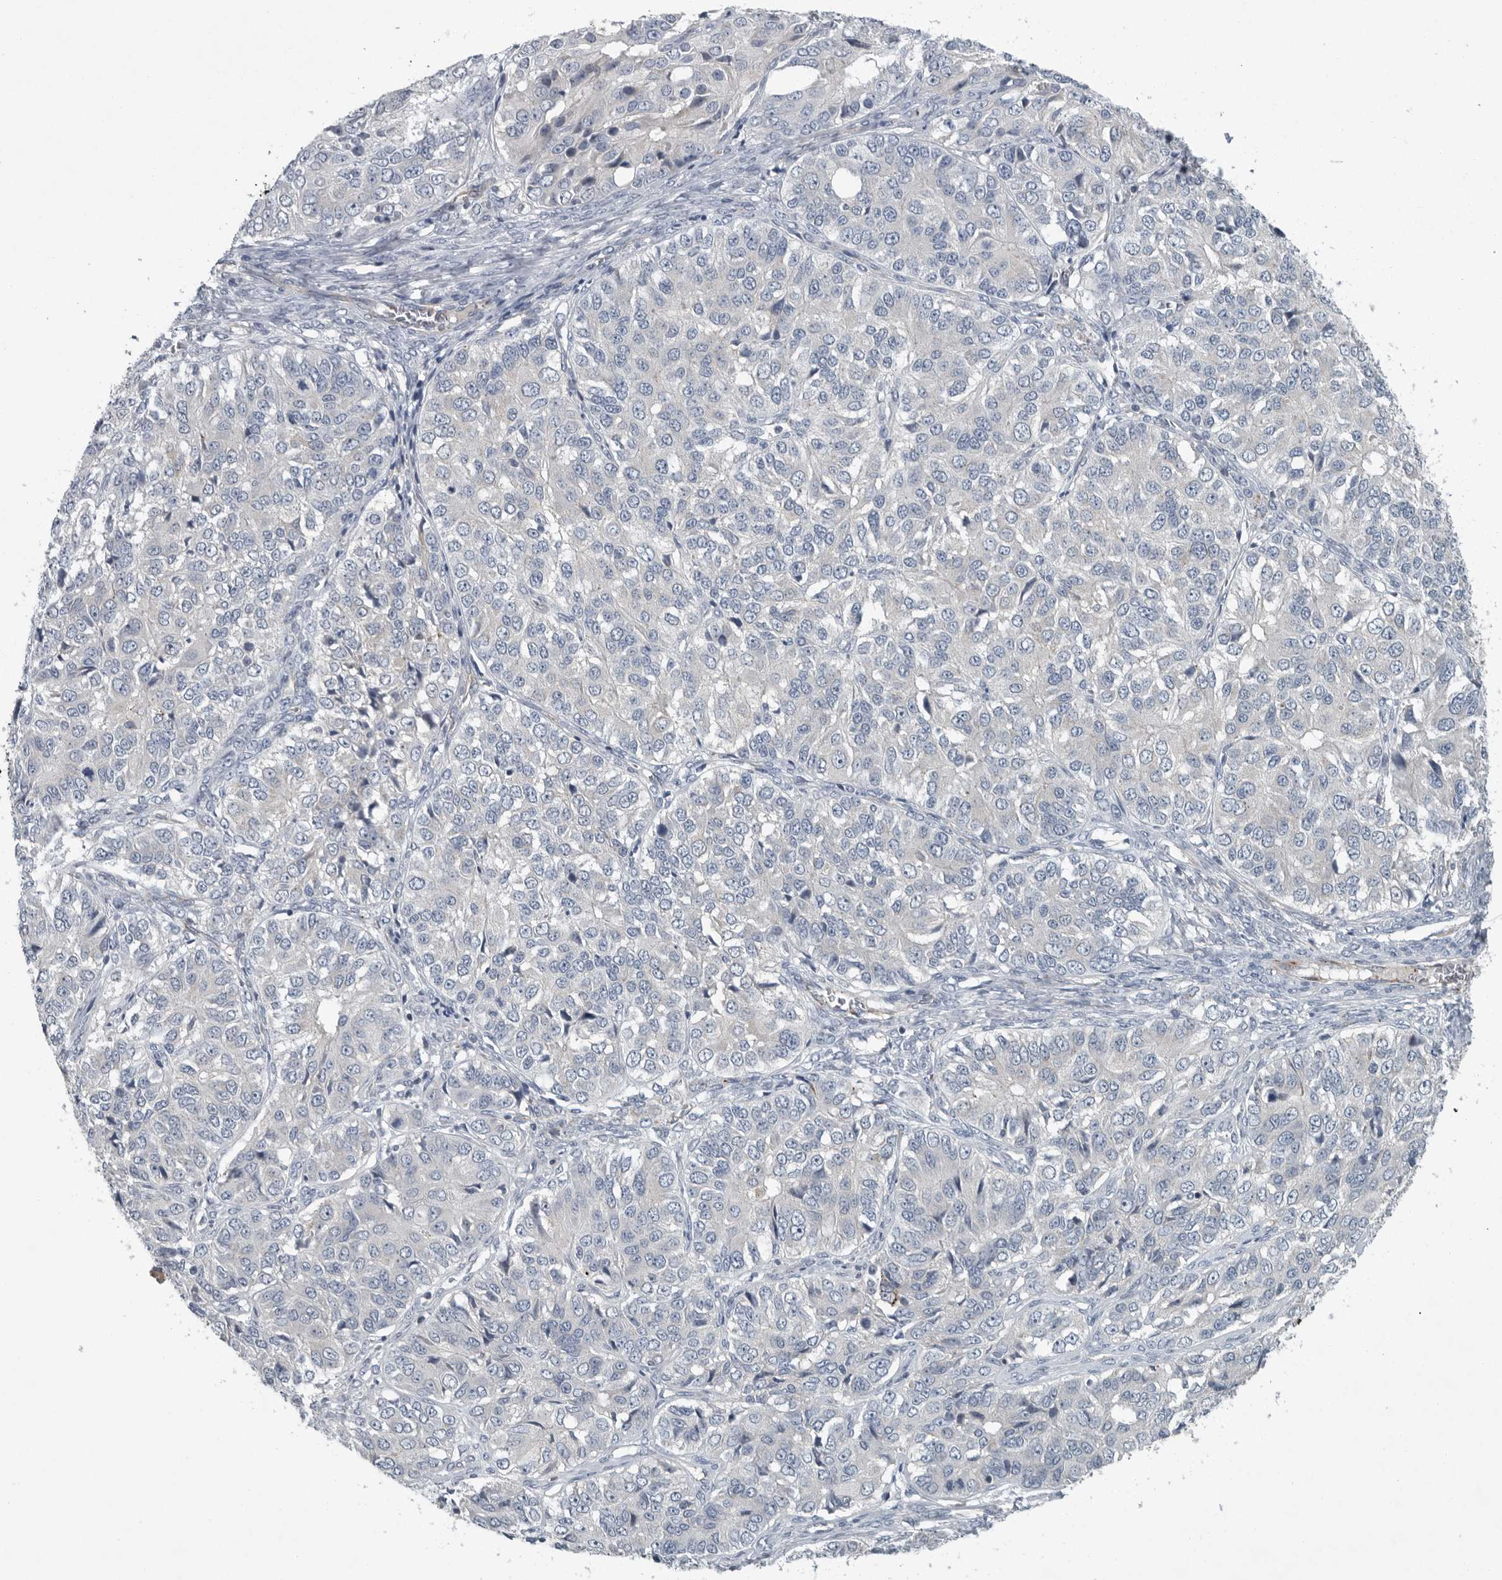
{"staining": {"intensity": "negative", "quantity": "none", "location": "none"}, "tissue": "ovarian cancer", "cell_type": "Tumor cells", "image_type": "cancer", "snomed": [{"axis": "morphology", "description": "Carcinoma, endometroid"}, {"axis": "topography", "description": "Ovary"}], "caption": "Immunohistochemistry micrograph of neoplastic tissue: human endometroid carcinoma (ovarian) stained with DAB (3,3'-diaminobenzidine) displays no significant protein expression in tumor cells.", "gene": "MPP3", "patient": {"sex": "female", "age": 51}}